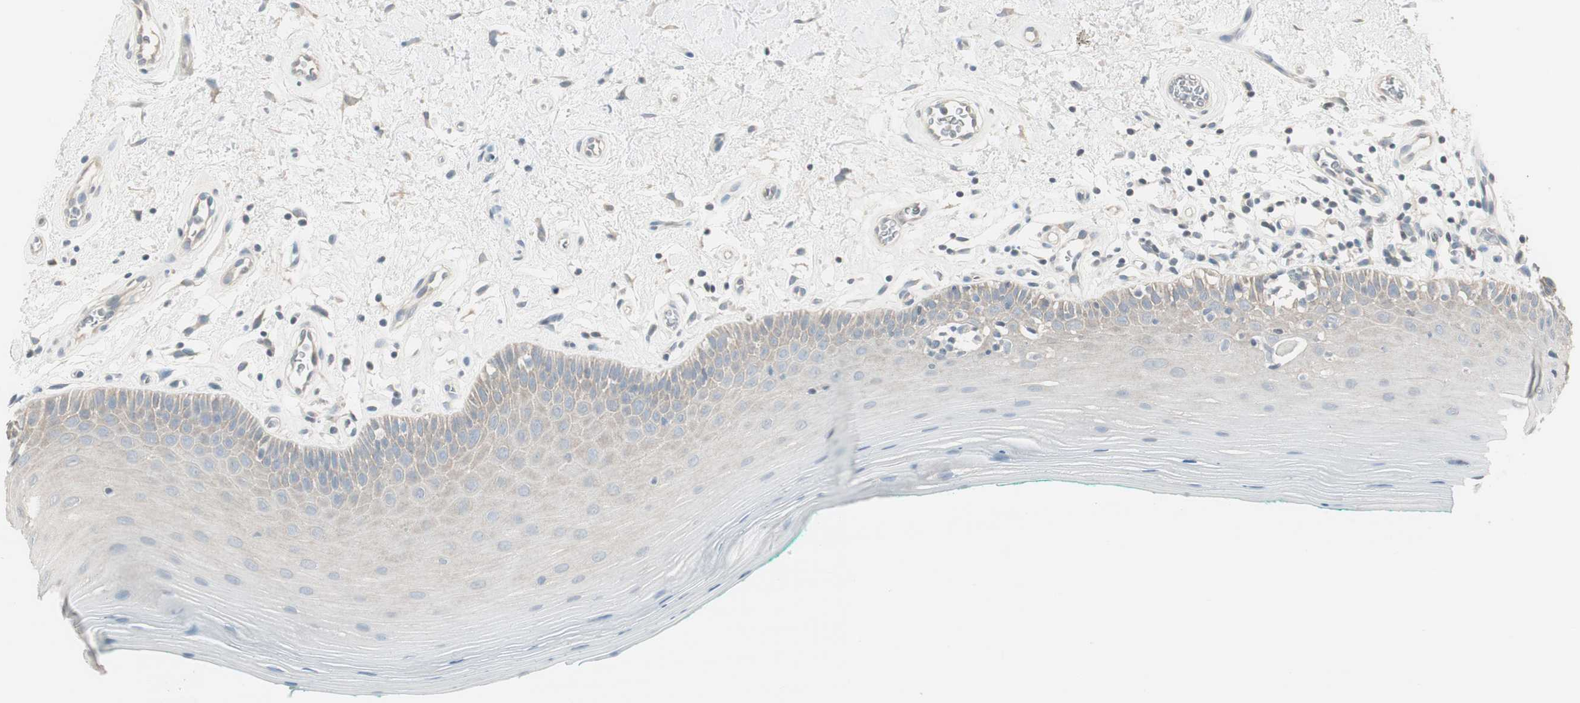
{"staining": {"intensity": "weak", "quantity": "<25%", "location": "cytoplasmic/membranous"}, "tissue": "oral mucosa", "cell_type": "Squamous epithelial cells", "image_type": "normal", "snomed": [{"axis": "morphology", "description": "Normal tissue, NOS"}, {"axis": "topography", "description": "Skeletal muscle"}, {"axis": "topography", "description": "Oral tissue"}], "caption": "Immunohistochemistry (IHC) histopathology image of unremarkable oral mucosa stained for a protein (brown), which reveals no expression in squamous epithelial cells. (Brightfield microscopy of DAB immunohistochemistry at high magnification).", "gene": "EVA1A", "patient": {"sex": "male", "age": 58}}